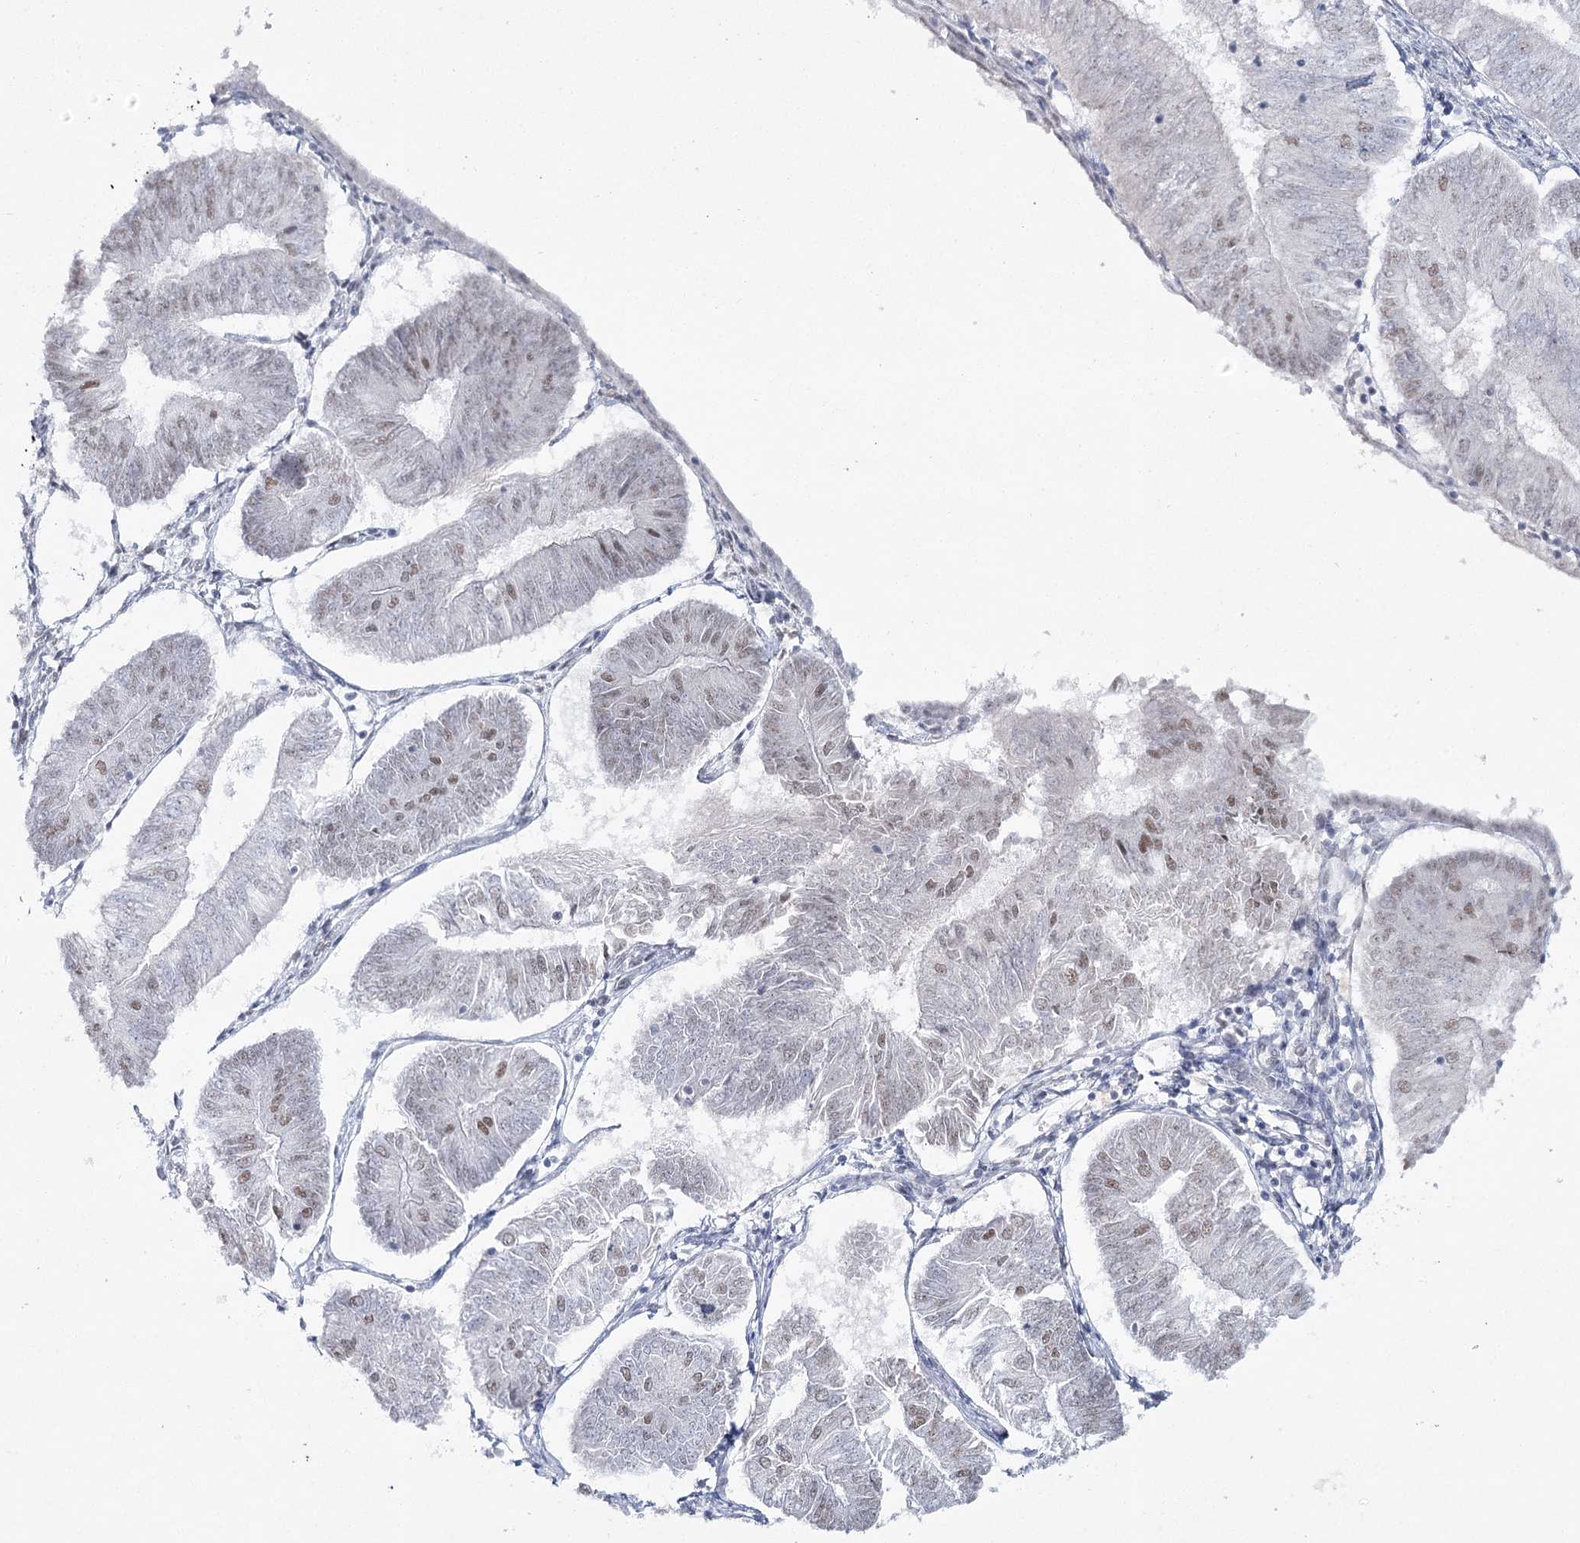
{"staining": {"intensity": "moderate", "quantity": "<25%", "location": "nuclear"}, "tissue": "endometrial cancer", "cell_type": "Tumor cells", "image_type": "cancer", "snomed": [{"axis": "morphology", "description": "Adenocarcinoma, NOS"}, {"axis": "topography", "description": "Endometrium"}], "caption": "Immunohistochemical staining of endometrial adenocarcinoma exhibits low levels of moderate nuclear protein positivity in approximately <25% of tumor cells.", "gene": "ZC3H8", "patient": {"sex": "female", "age": 58}}